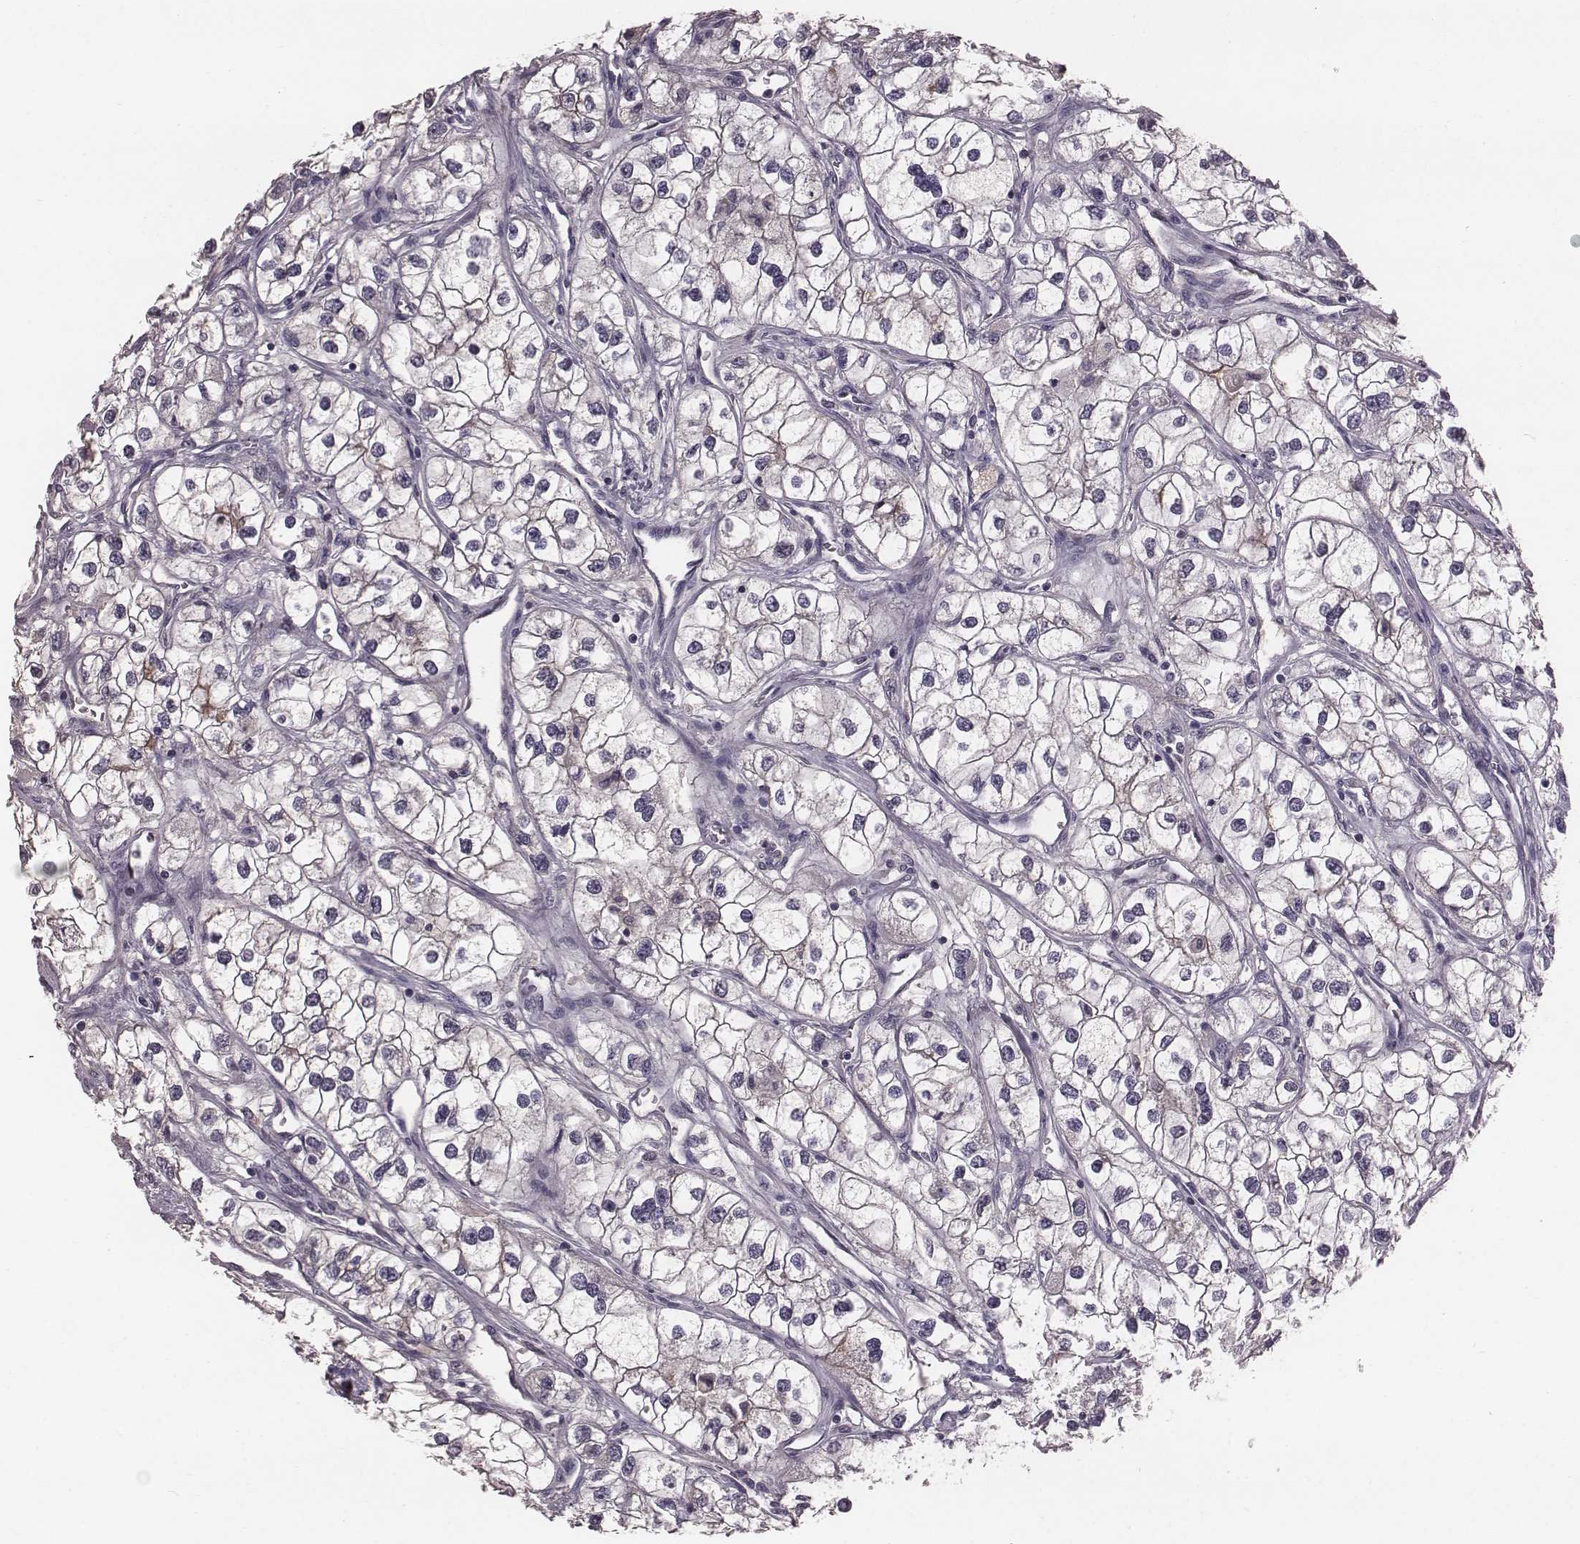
{"staining": {"intensity": "negative", "quantity": "none", "location": "none"}, "tissue": "renal cancer", "cell_type": "Tumor cells", "image_type": "cancer", "snomed": [{"axis": "morphology", "description": "Adenocarcinoma, NOS"}, {"axis": "topography", "description": "Kidney"}], "caption": "Renal cancer (adenocarcinoma) stained for a protein using immunohistochemistry (IHC) demonstrates no expression tumor cells.", "gene": "SMIM24", "patient": {"sex": "male", "age": 59}}